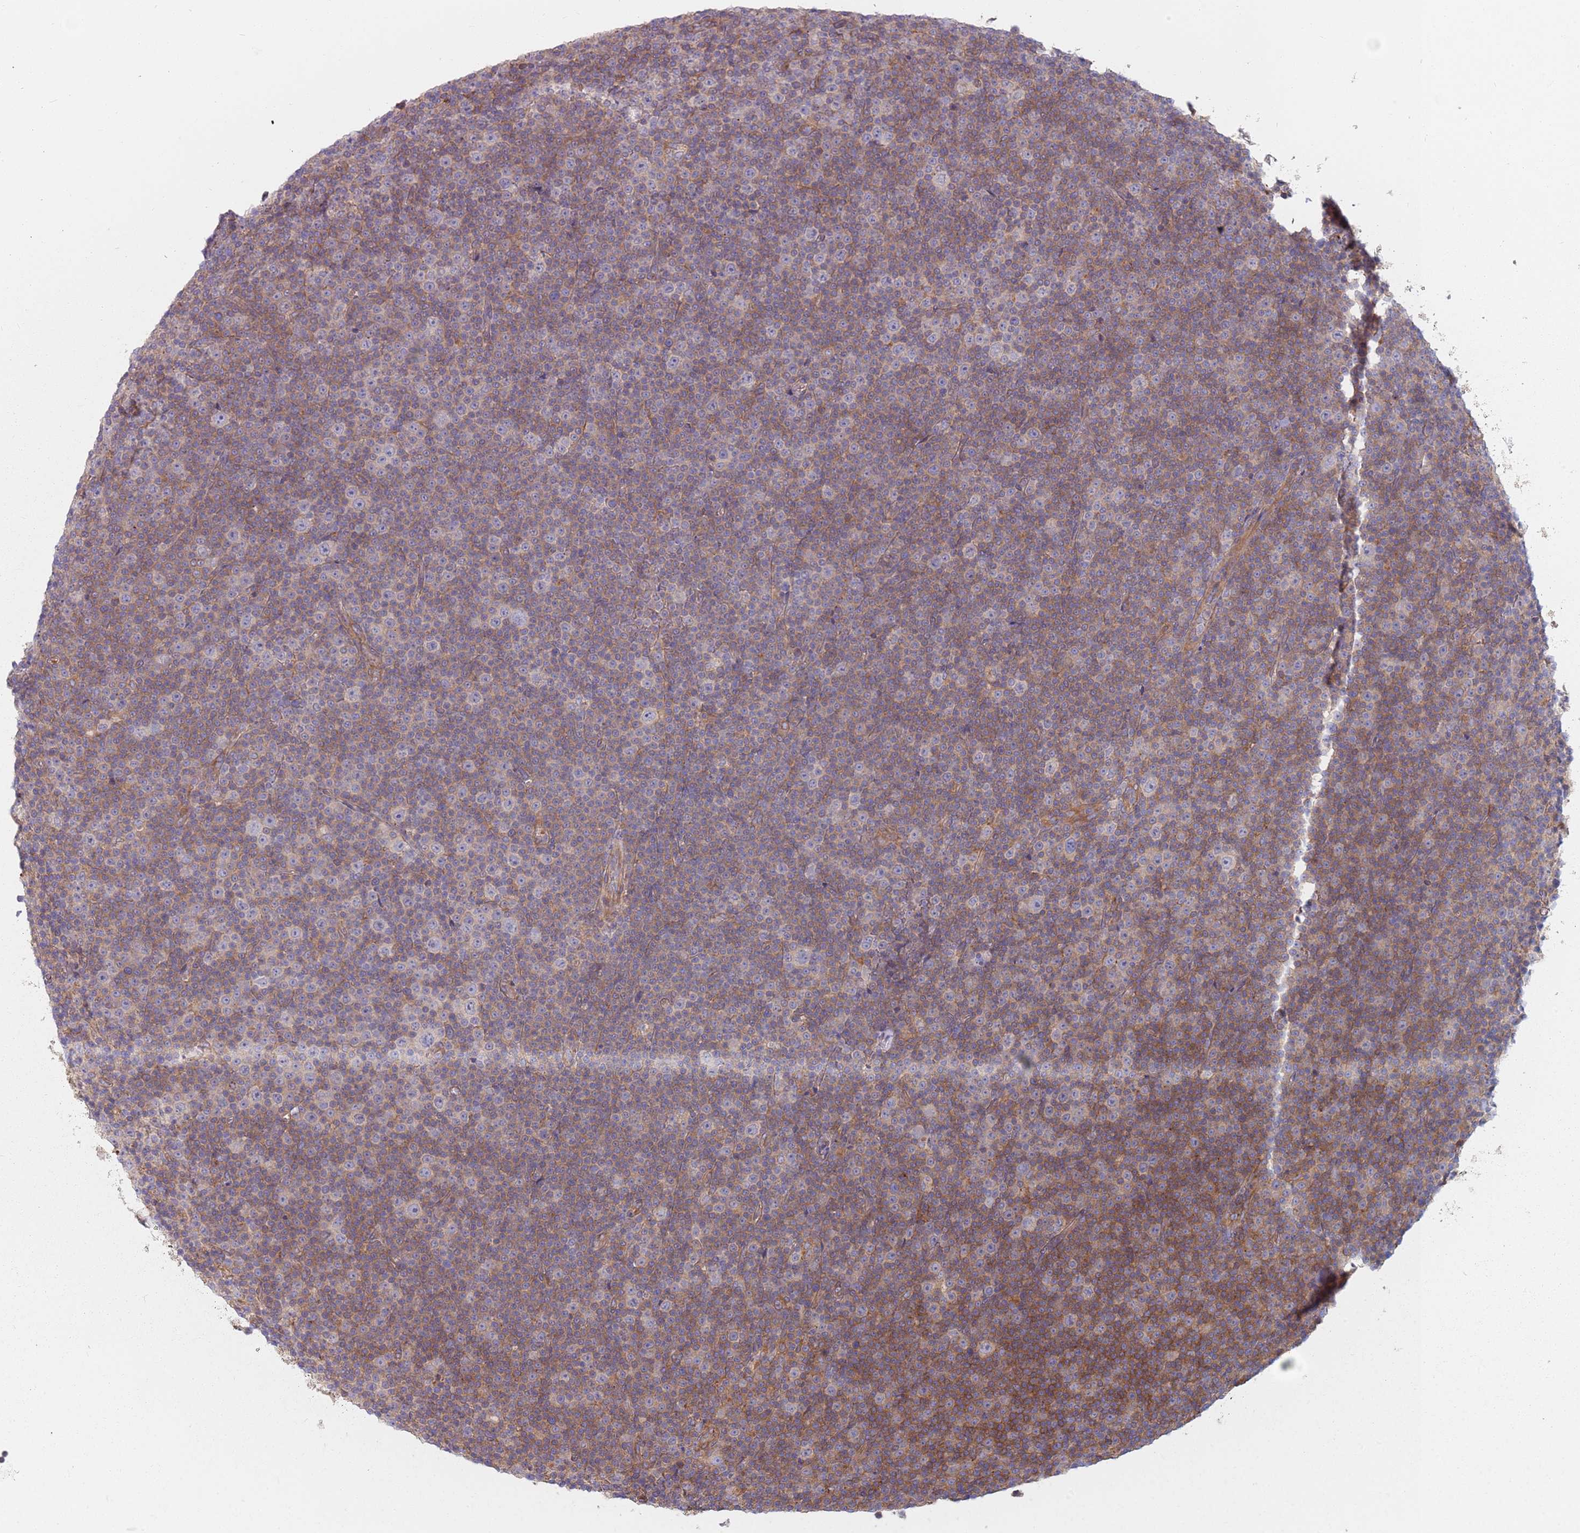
{"staining": {"intensity": "weak", "quantity": "25%-75%", "location": "cytoplasmic/membranous"}, "tissue": "lymphoma", "cell_type": "Tumor cells", "image_type": "cancer", "snomed": [{"axis": "morphology", "description": "Malignant lymphoma, non-Hodgkin's type, Low grade"}, {"axis": "topography", "description": "Lymph node"}], "caption": "A photomicrograph of human lymphoma stained for a protein exhibits weak cytoplasmic/membranous brown staining in tumor cells. Immunohistochemistry (ihc) stains the protein in brown and the nuclei are stained blue.", "gene": "SPDL1", "patient": {"sex": "female", "age": 67}}